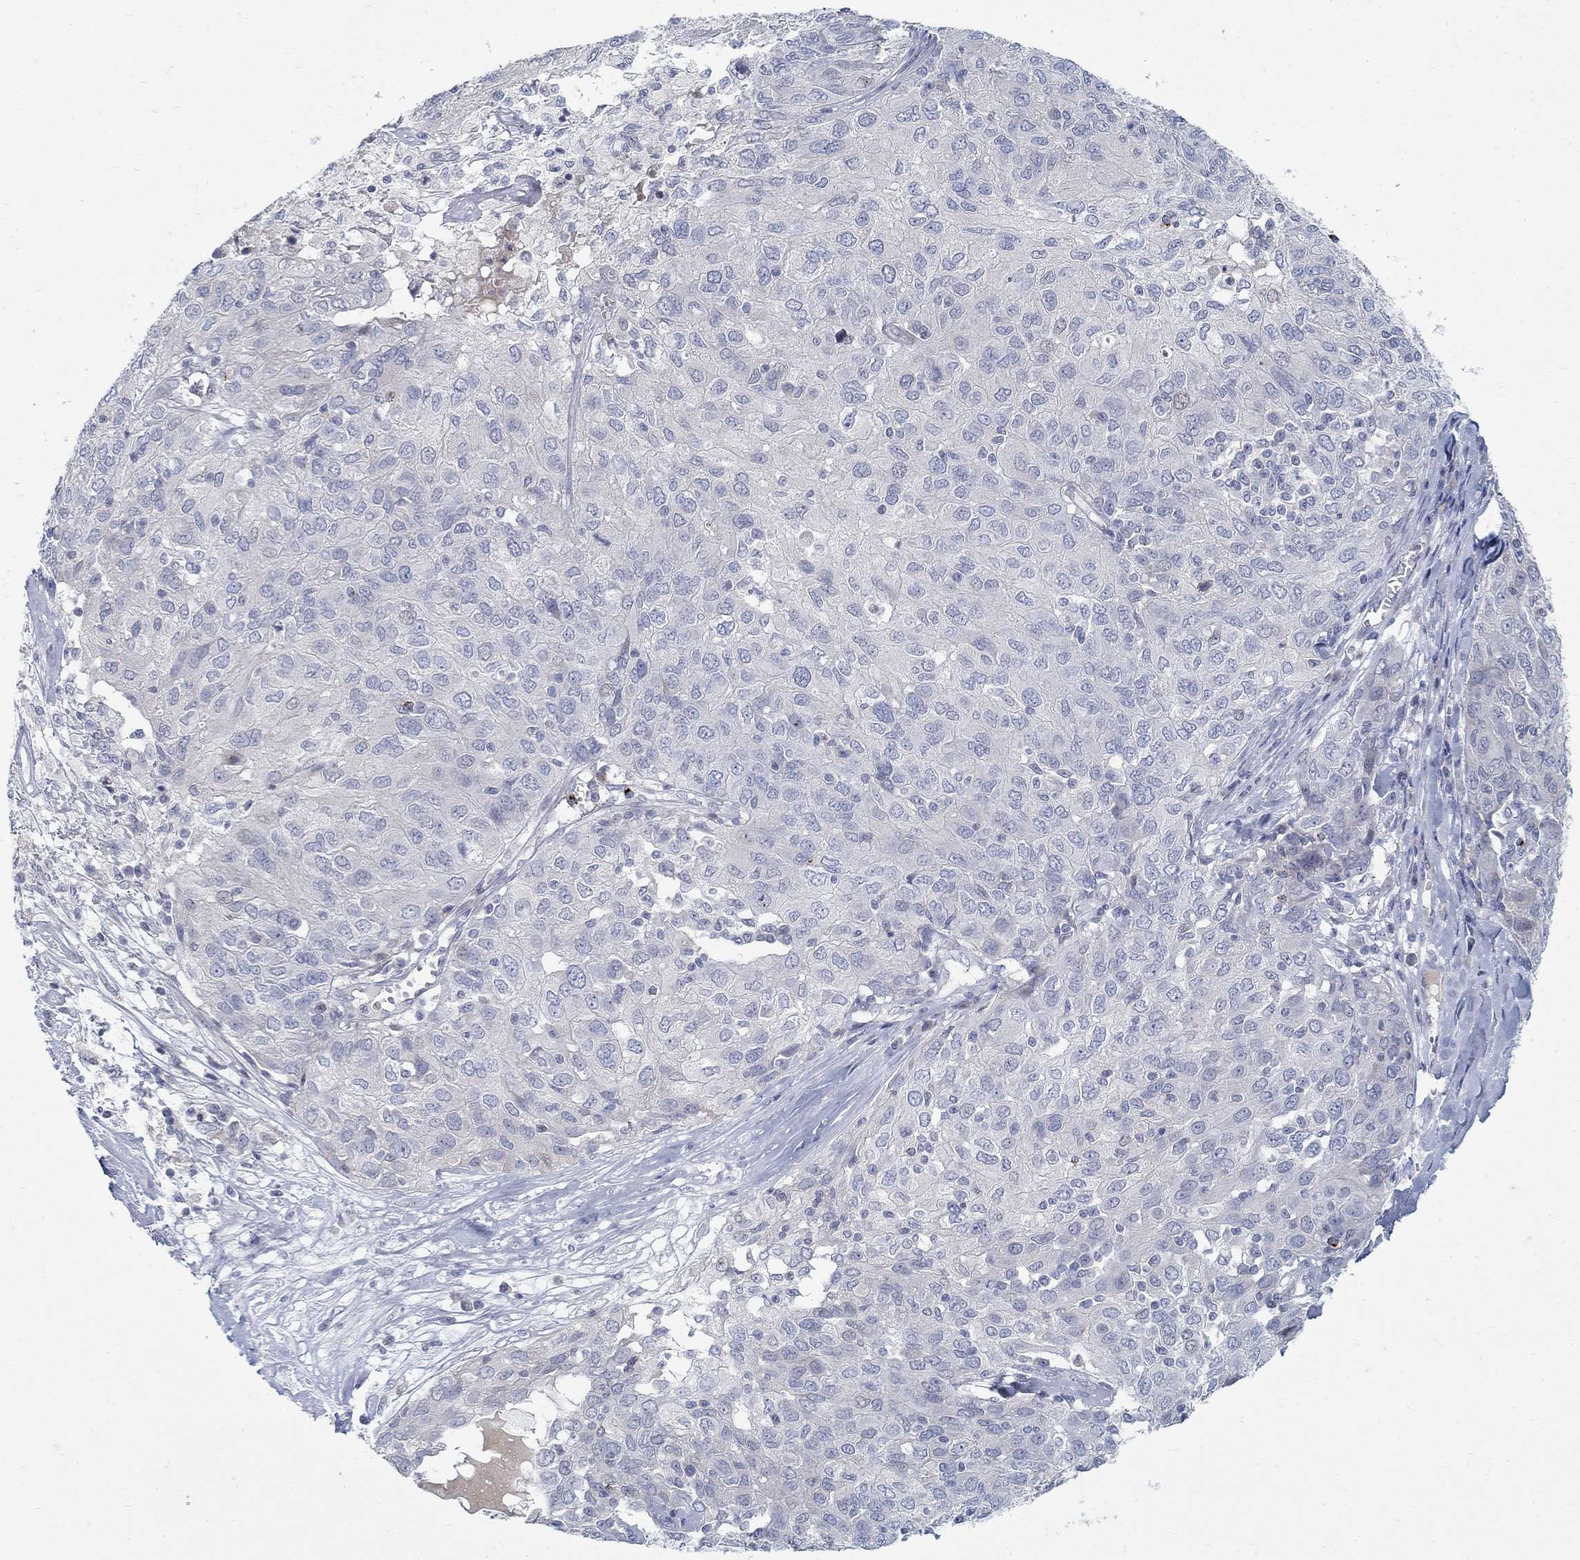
{"staining": {"intensity": "negative", "quantity": "none", "location": "none"}, "tissue": "ovarian cancer", "cell_type": "Tumor cells", "image_type": "cancer", "snomed": [{"axis": "morphology", "description": "Carcinoma, endometroid"}, {"axis": "topography", "description": "Ovary"}], "caption": "There is no significant staining in tumor cells of ovarian endometroid carcinoma.", "gene": "ANO7", "patient": {"sex": "female", "age": 50}}